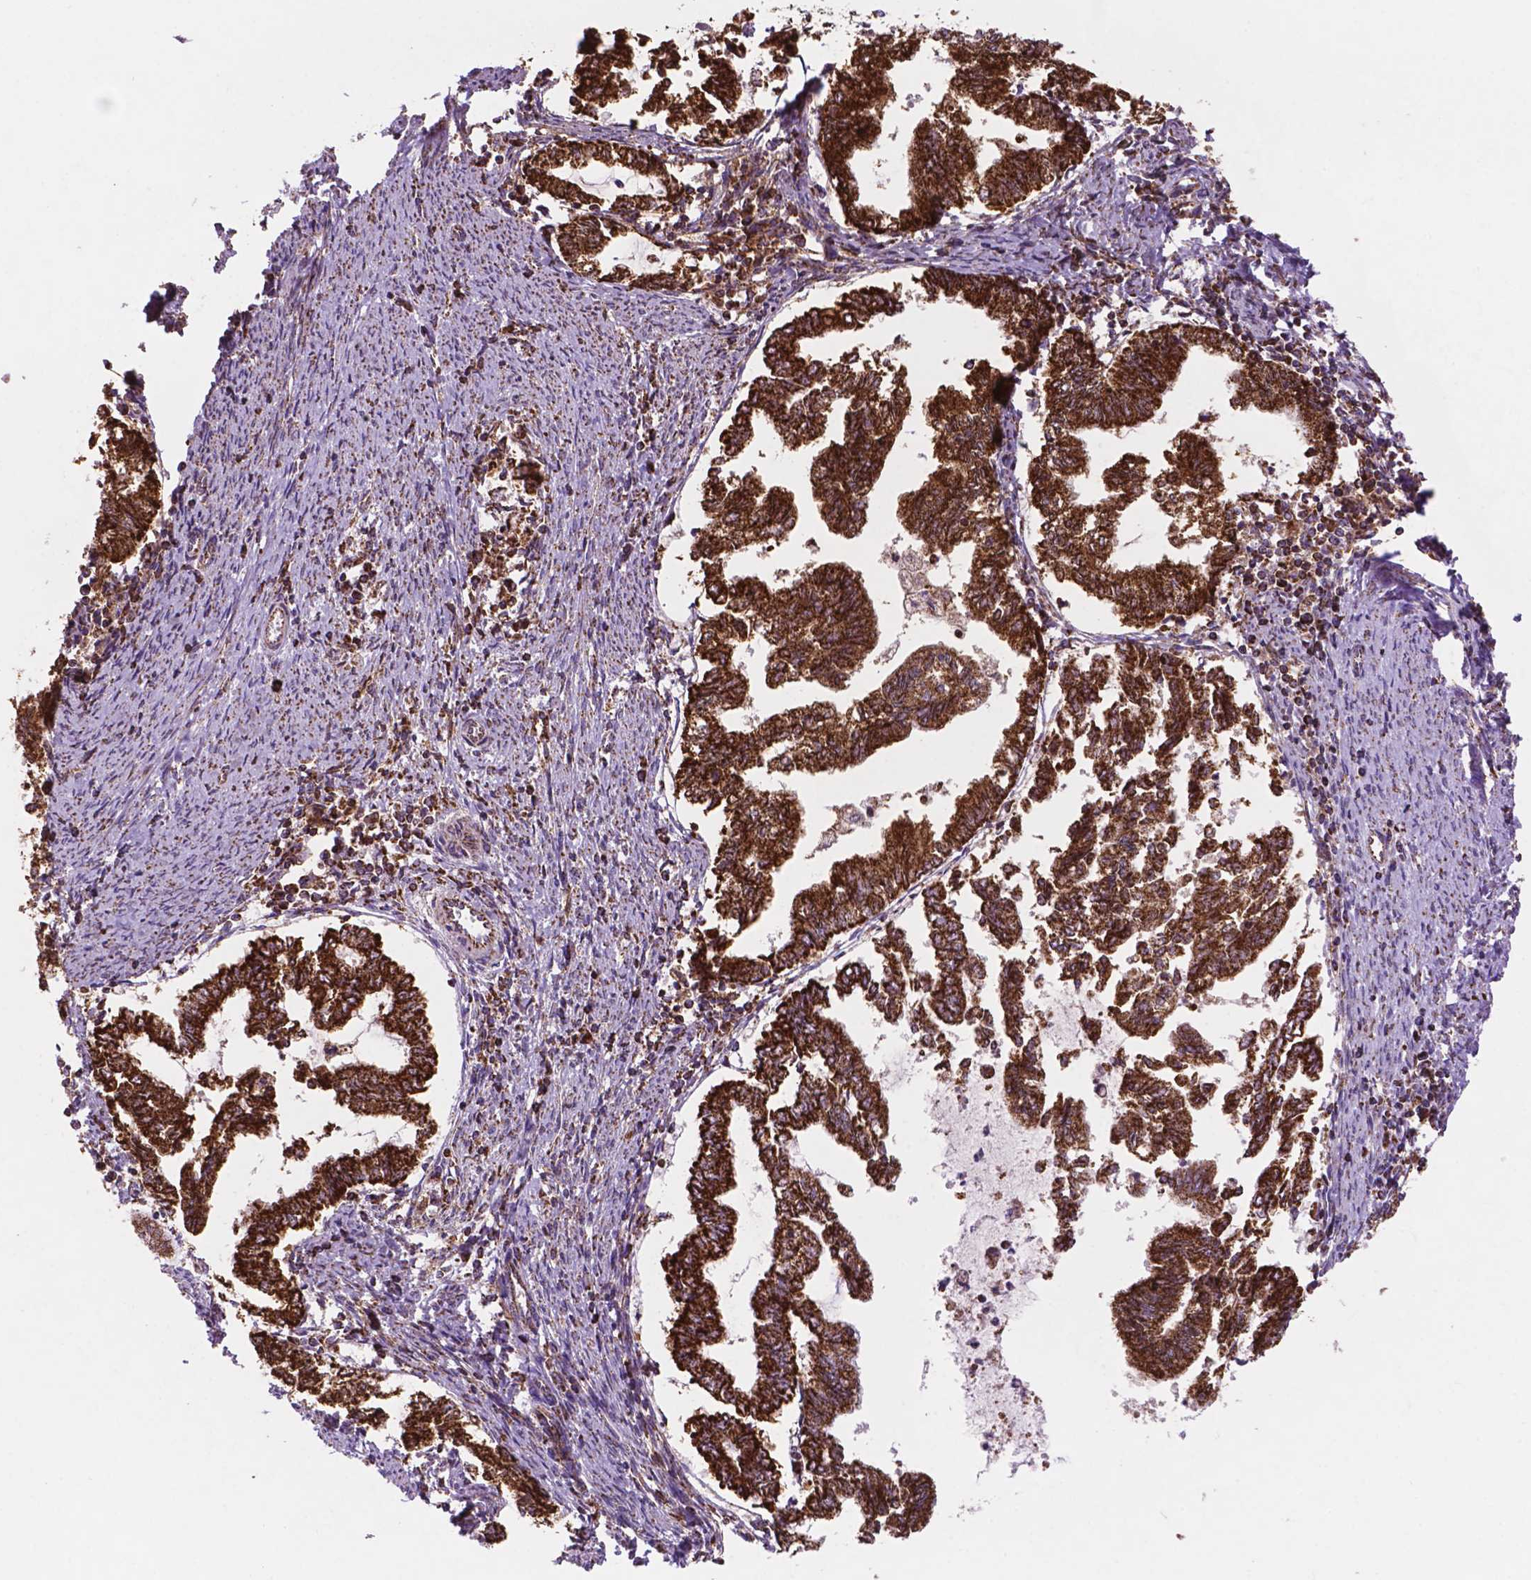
{"staining": {"intensity": "strong", "quantity": ">75%", "location": "cytoplasmic/membranous"}, "tissue": "endometrial cancer", "cell_type": "Tumor cells", "image_type": "cancer", "snomed": [{"axis": "morphology", "description": "Adenocarcinoma, NOS"}, {"axis": "topography", "description": "Endometrium"}], "caption": "Adenocarcinoma (endometrial) stained for a protein (brown) reveals strong cytoplasmic/membranous positive expression in approximately >75% of tumor cells.", "gene": "HSPD1", "patient": {"sex": "female", "age": 79}}